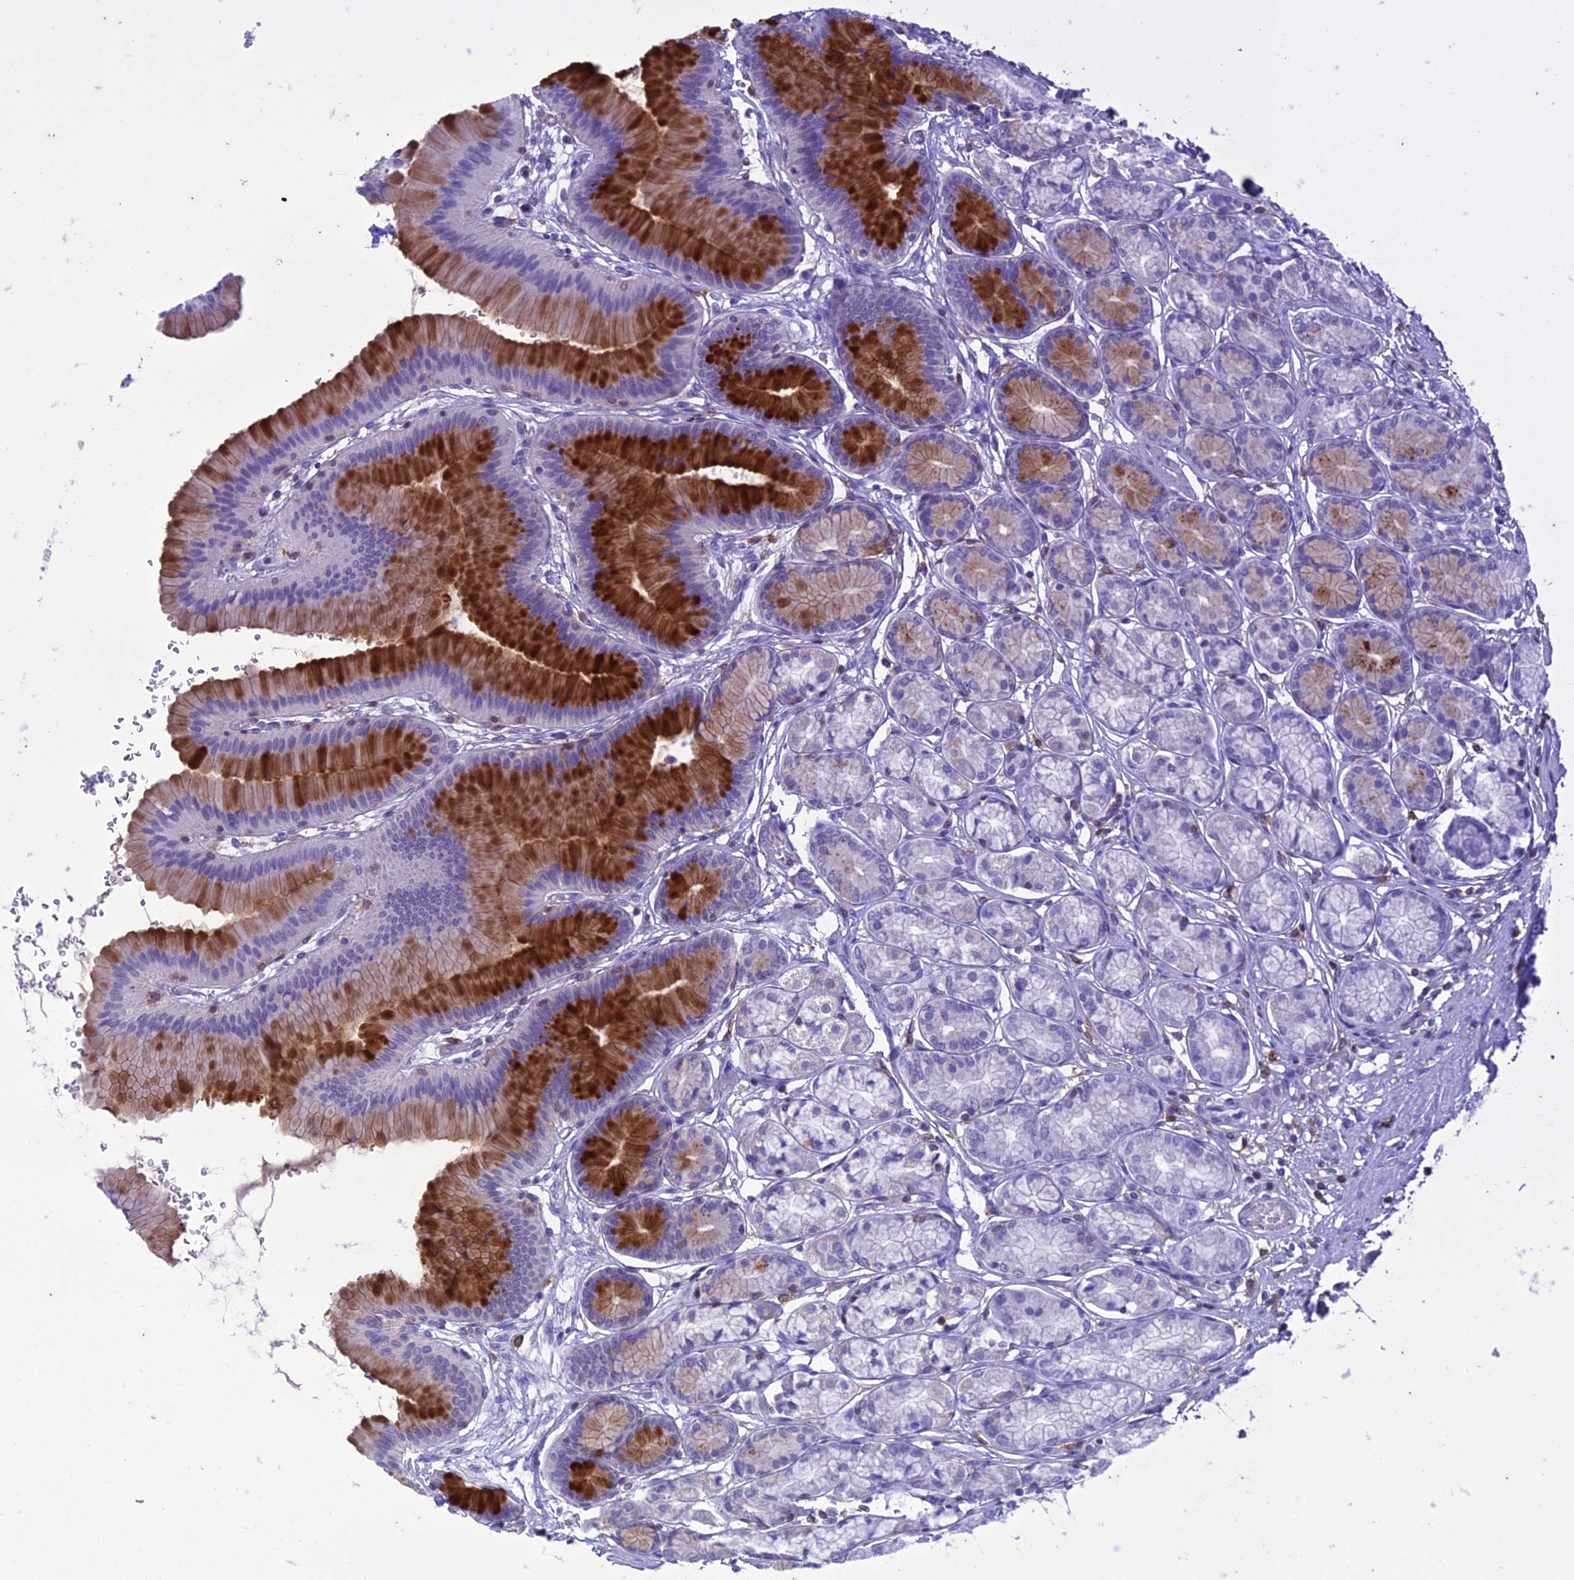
{"staining": {"intensity": "strong", "quantity": "25%-75%", "location": "cytoplasmic/membranous"}, "tissue": "stomach", "cell_type": "Glandular cells", "image_type": "normal", "snomed": [{"axis": "morphology", "description": "Normal tissue, NOS"}, {"axis": "morphology", "description": "Adenocarcinoma, NOS"}, {"axis": "morphology", "description": "Adenocarcinoma, High grade"}, {"axis": "topography", "description": "Stomach, upper"}, {"axis": "topography", "description": "Stomach"}], "caption": "Protein expression analysis of unremarkable human stomach reveals strong cytoplasmic/membranous staining in approximately 25%-75% of glandular cells.", "gene": "FGF7", "patient": {"sex": "female", "age": 65}}